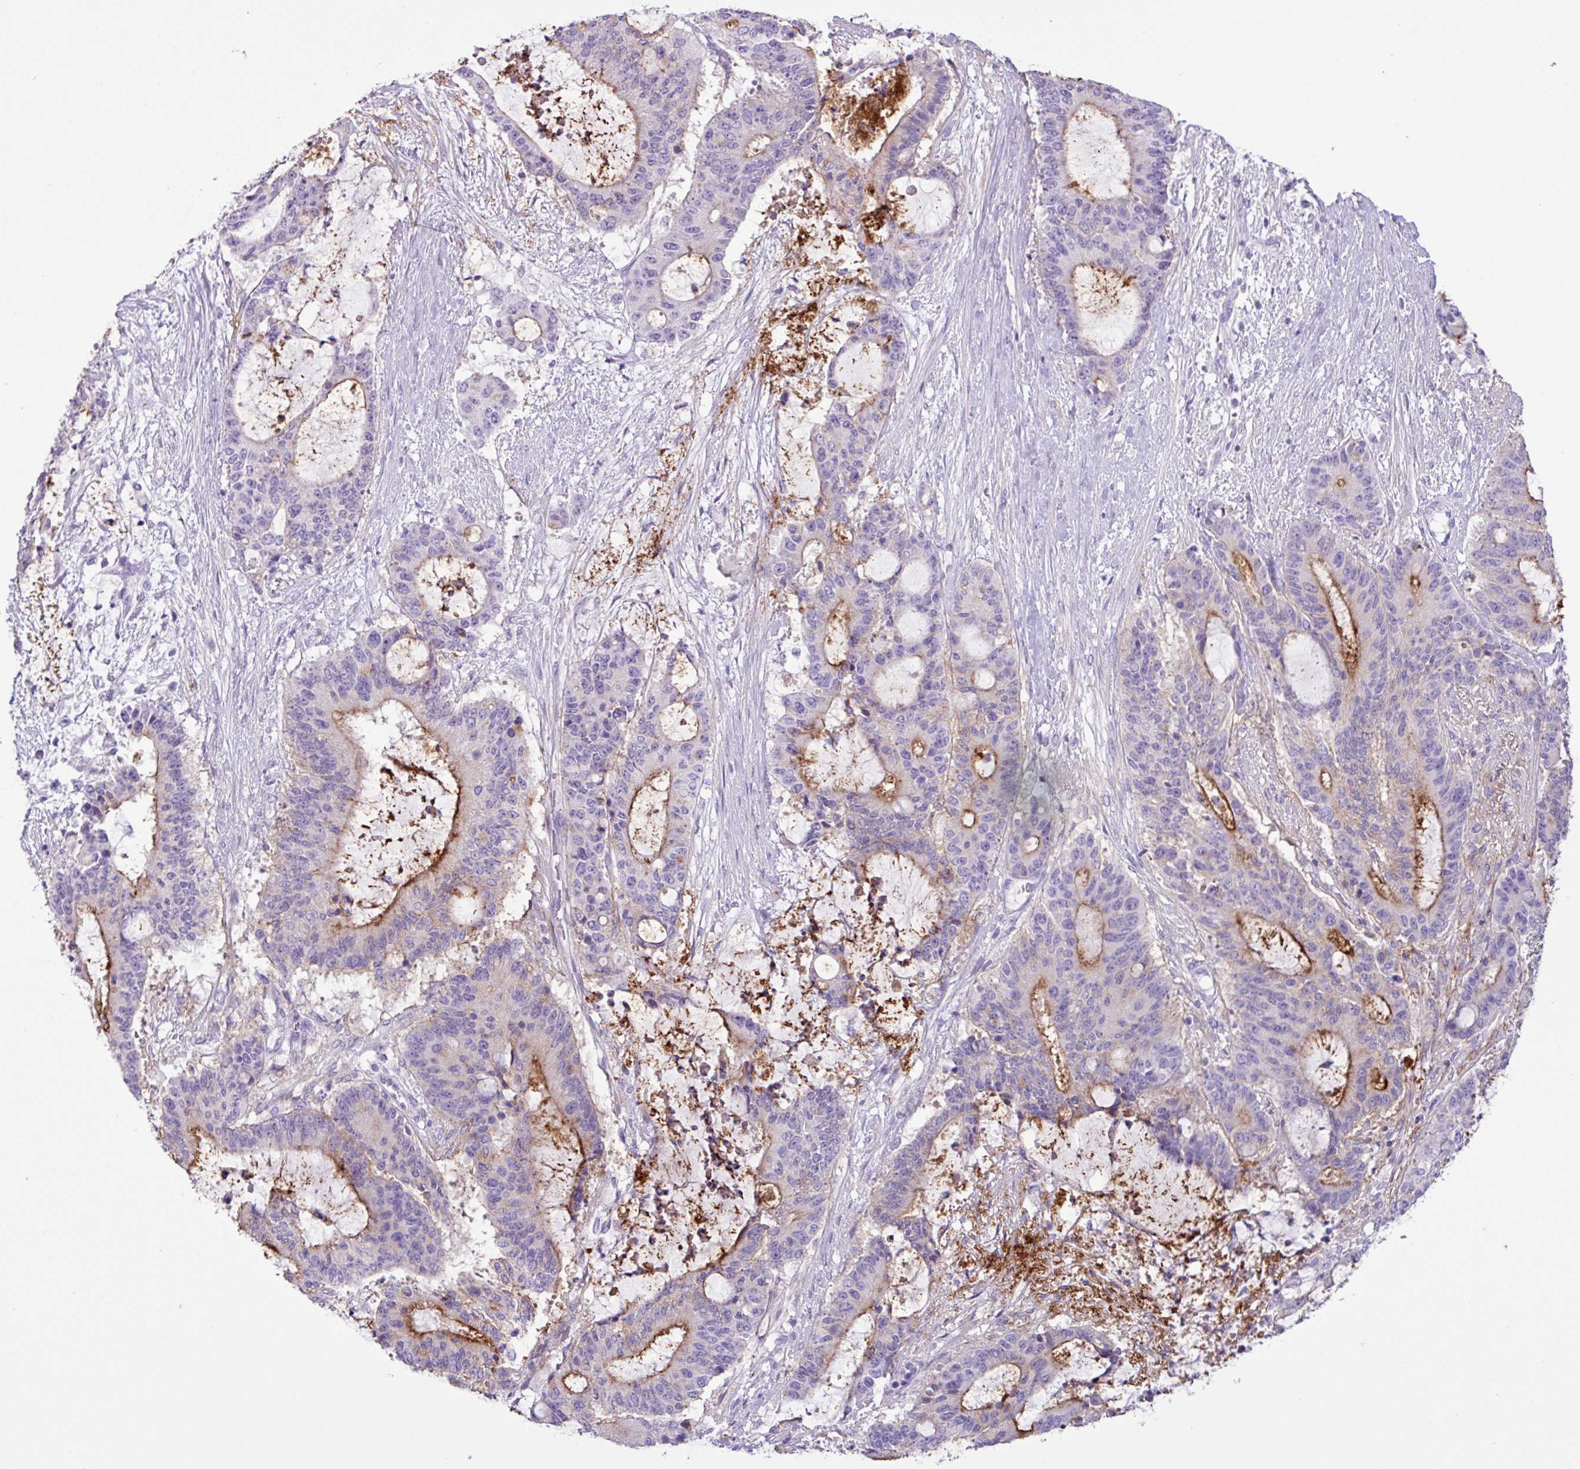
{"staining": {"intensity": "strong", "quantity": "<25%", "location": "cytoplasmic/membranous"}, "tissue": "liver cancer", "cell_type": "Tumor cells", "image_type": "cancer", "snomed": [{"axis": "morphology", "description": "Normal tissue, NOS"}, {"axis": "morphology", "description": "Cholangiocarcinoma"}, {"axis": "topography", "description": "Liver"}, {"axis": "topography", "description": "Peripheral nerve tissue"}], "caption": "The image reveals staining of liver cancer (cholangiocarcinoma), revealing strong cytoplasmic/membranous protein staining (brown color) within tumor cells. (DAB IHC, brown staining for protein, blue staining for nuclei).", "gene": "CYSTM1", "patient": {"sex": "female", "age": 73}}